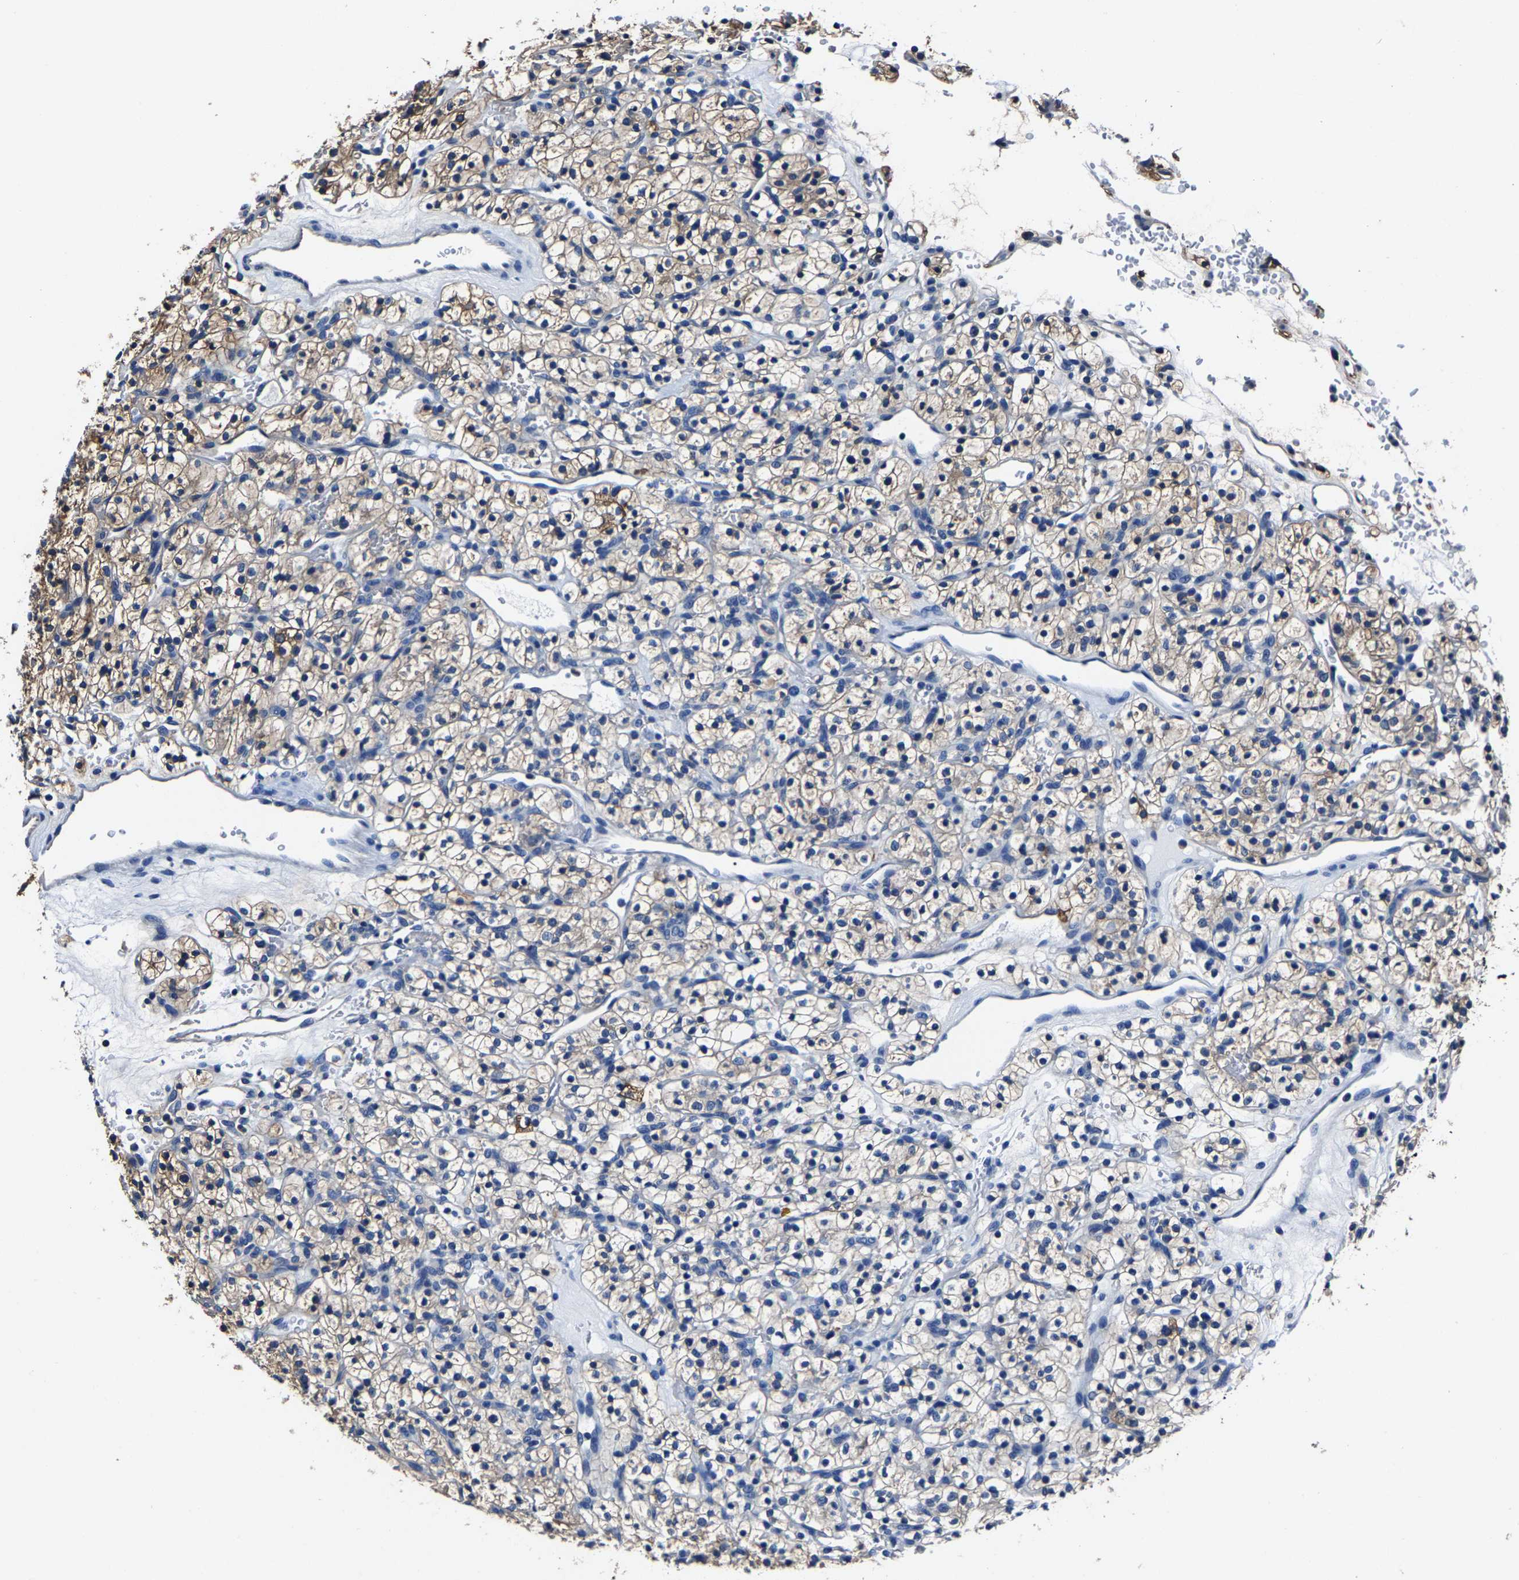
{"staining": {"intensity": "weak", "quantity": "25%-75%", "location": "cytoplasmic/membranous"}, "tissue": "renal cancer", "cell_type": "Tumor cells", "image_type": "cancer", "snomed": [{"axis": "morphology", "description": "Adenocarcinoma, NOS"}, {"axis": "topography", "description": "Kidney"}], "caption": "A low amount of weak cytoplasmic/membranous expression is present in about 25%-75% of tumor cells in renal cancer (adenocarcinoma) tissue. (DAB (3,3'-diaminobenzidine) IHC, brown staining for protein, blue staining for nuclei).", "gene": "ALDOB", "patient": {"sex": "female", "age": 57}}